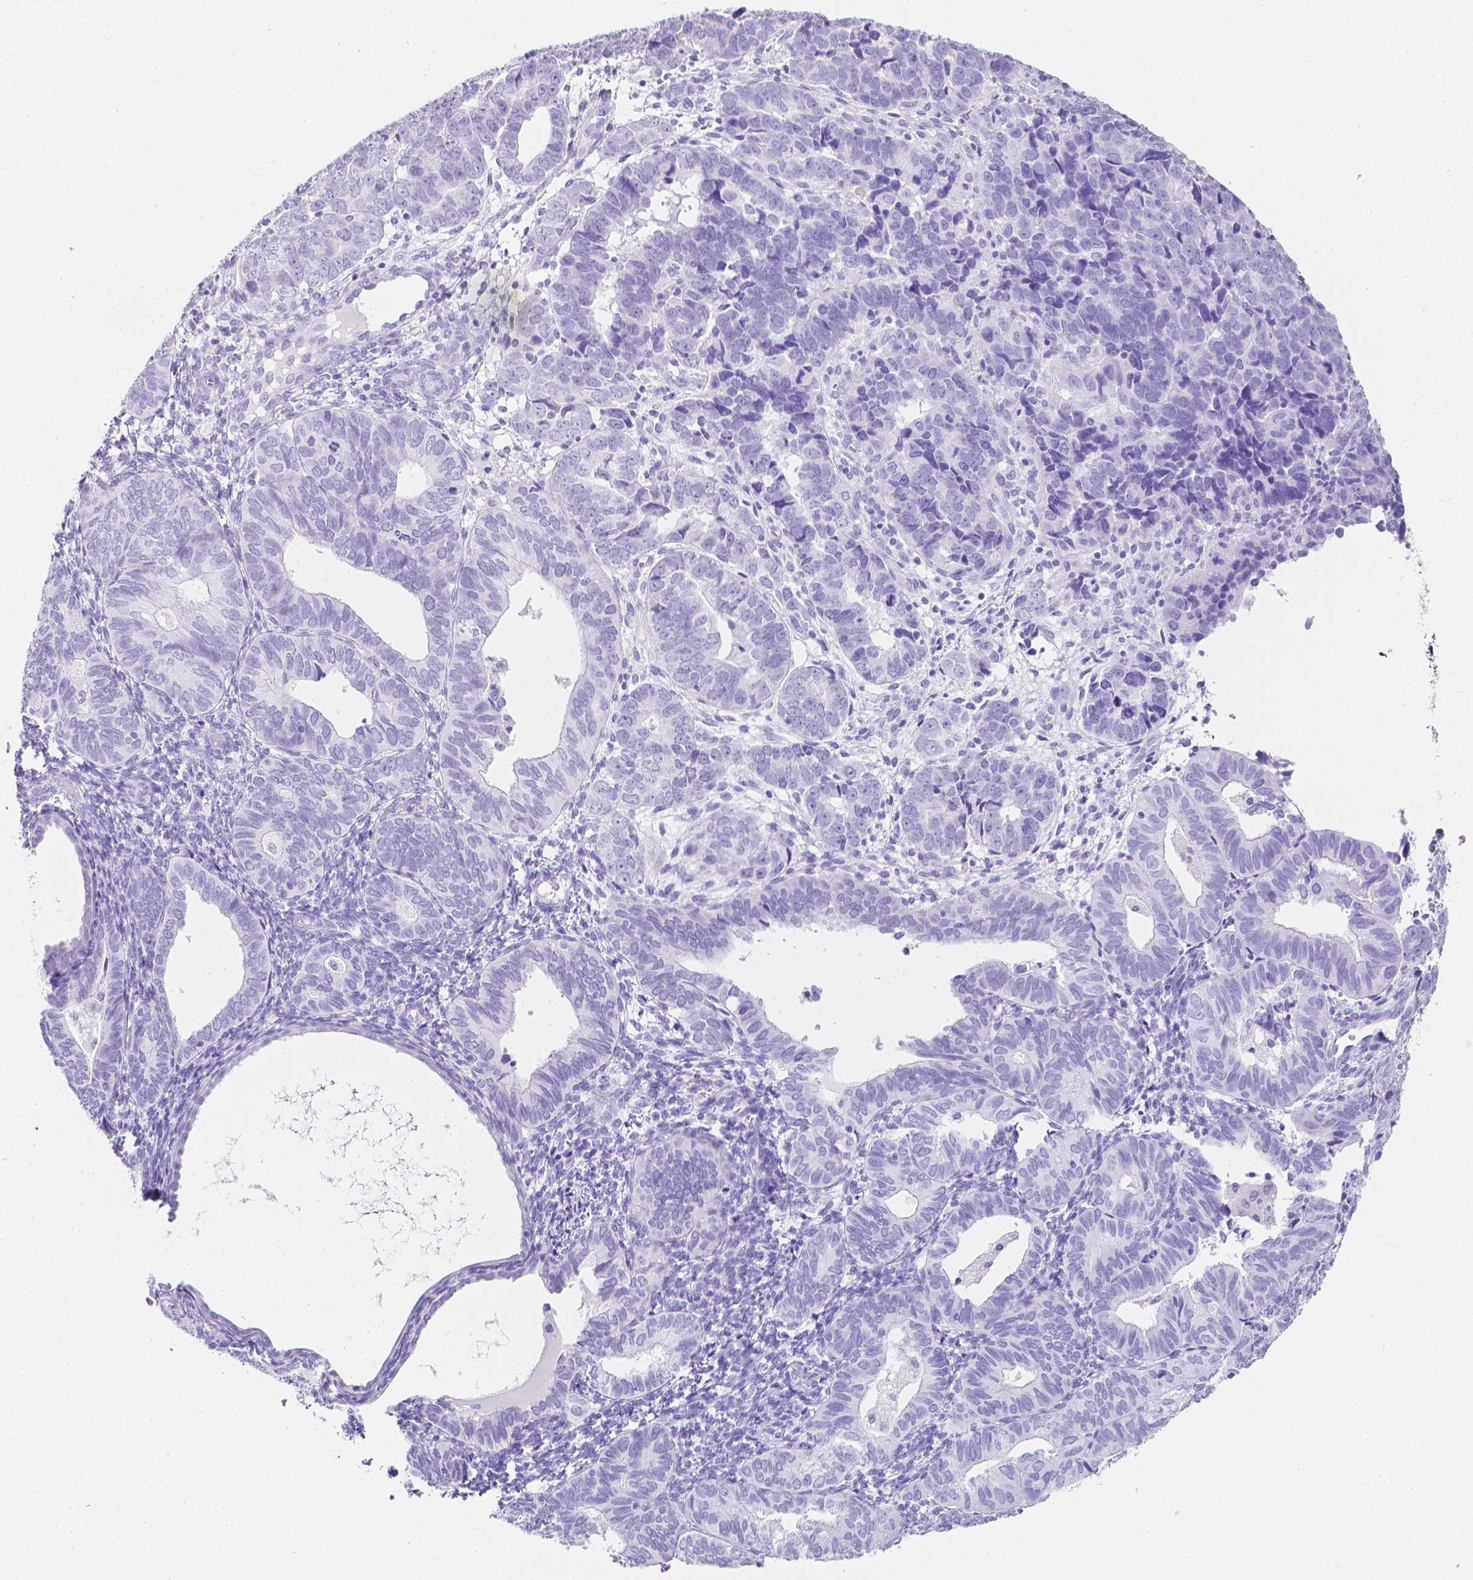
{"staining": {"intensity": "negative", "quantity": "none", "location": "none"}, "tissue": "endometrial cancer", "cell_type": "Tumor cells", "image_type": "cancer", "snomed": [{"axis": "morphology", "description": "Adenocarcinoma, NOS"}, {"axis": "topography", "description": "Endometrium"}], "caption": "The image shows no significant expression in tumor cells of endometrial adenocarcinoma.", "gene": "LGALS4", "patient": {"sex": "female", "age": 82}}